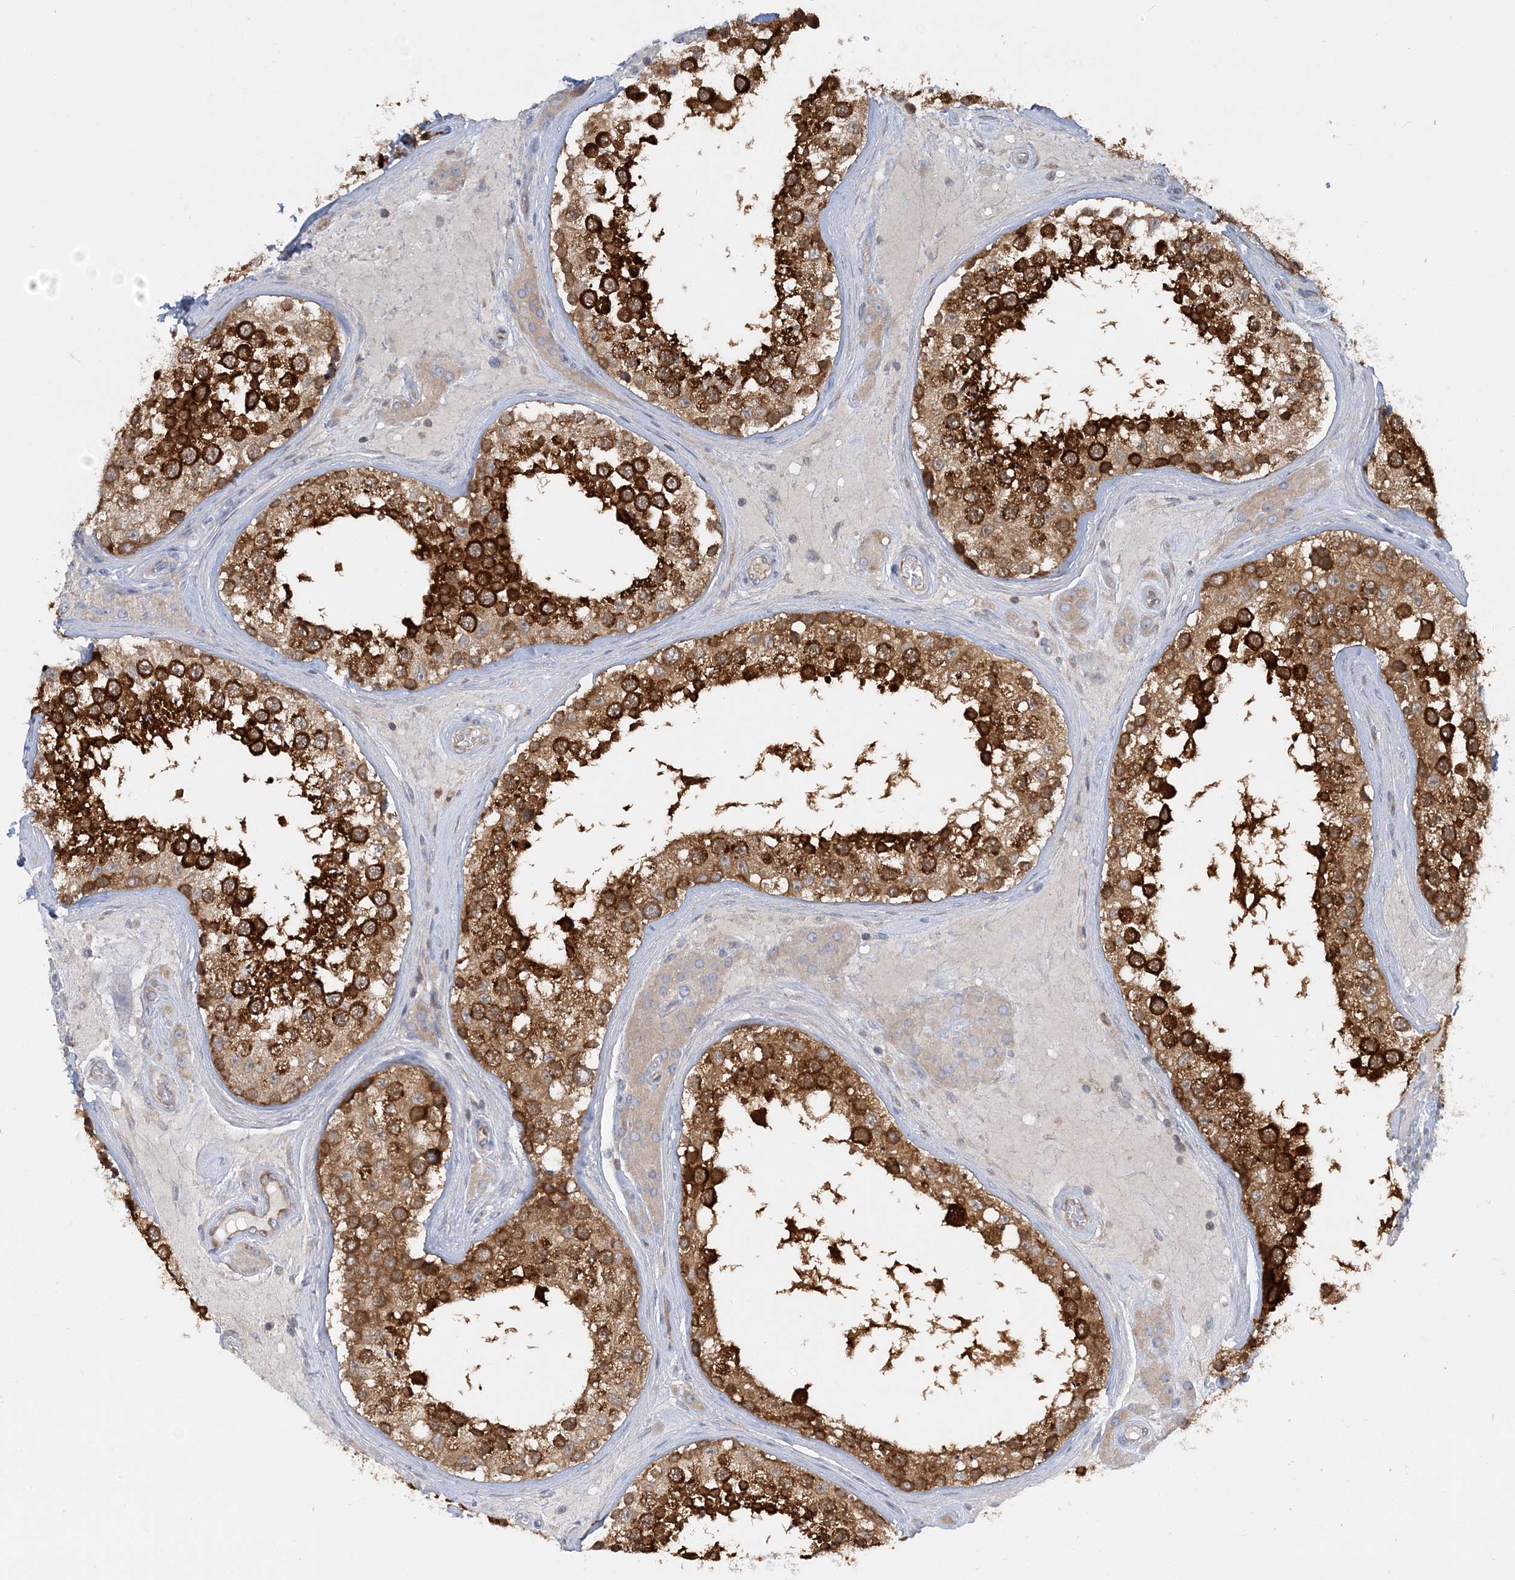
{"staining": {"intensity": "strong", "quantity": ">75%", "location": "cytoplasmic/membranous,nuclear"}, "tissue": "testis", "cell_type": "Cells in seminiferous ducts", "image_type": "normal", "snomed": [{"axis": "morphology", "description": "Normal tissue, NOS"}, {"axis": "topography", "description": "Testis"}], "caption": "Approximately >75% of cells in seminiferous ducts in unremarkable human testis exhibit strong cytoplasmic/membranous,nuclear protein staining as visualized by brown immunohistochemical staining.", "gene": "FAM114A2", "patient": {"sex": "male", "age": 46}}